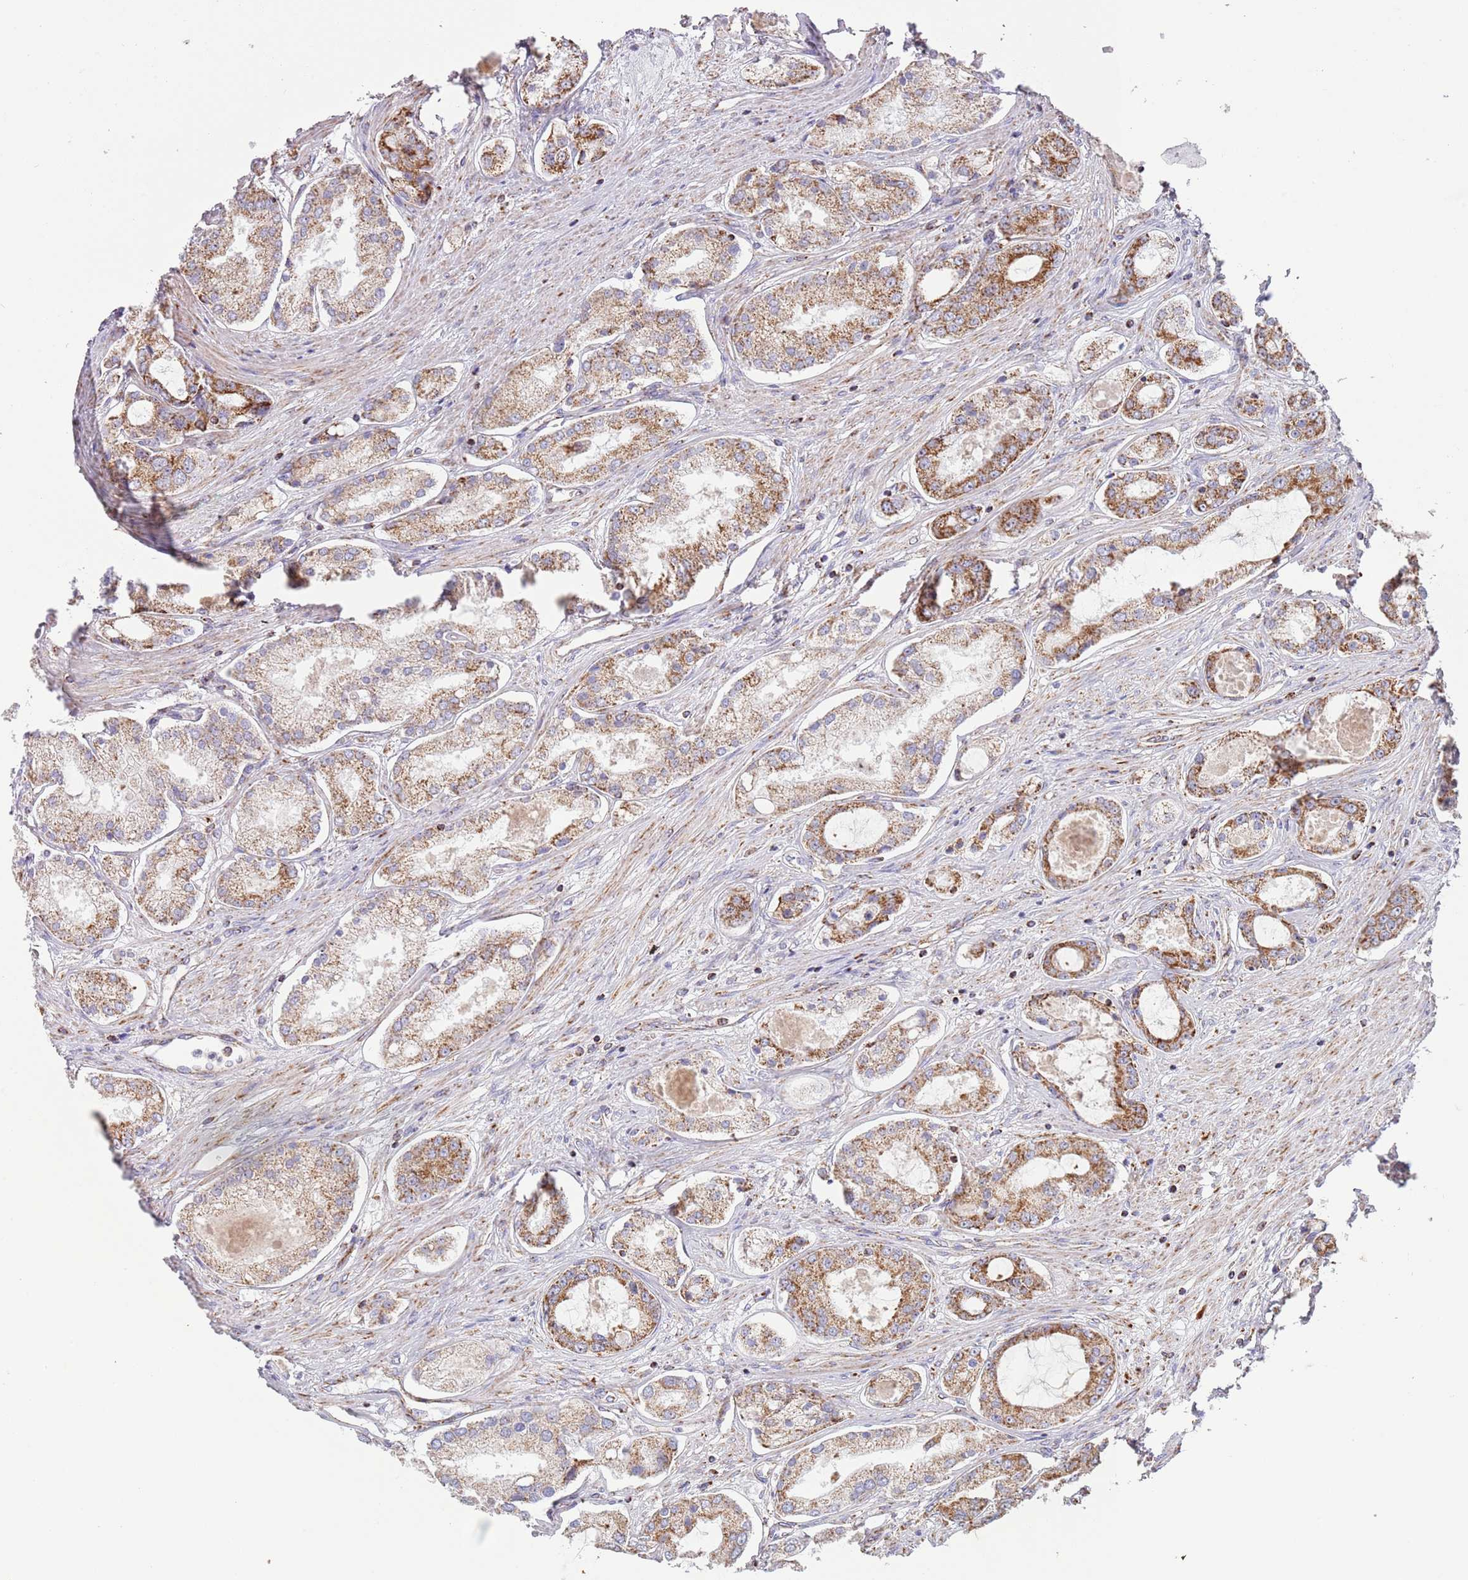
{"staining": {"intensity": "moderate", "quantity": ">75%", "location": "cytoplasmic/membranous"}, "tissue": "prostate cancer", "cell_type": "Tumor cells", "image_type": "cancer", "snomed": [{"axis": "morphology", "description": "Adenocarcinoma, Low grade"}, {"axis": "topography", "description": "Prostate"}], "caption": "Prostate cancer (adenocarcinoma (low-grade)) stained for a protein shows moderate cytoplasmic/membranous positivity in tumor cells.", "gene": "LHX6", "patient": {"sex": "male", "age": 68}}